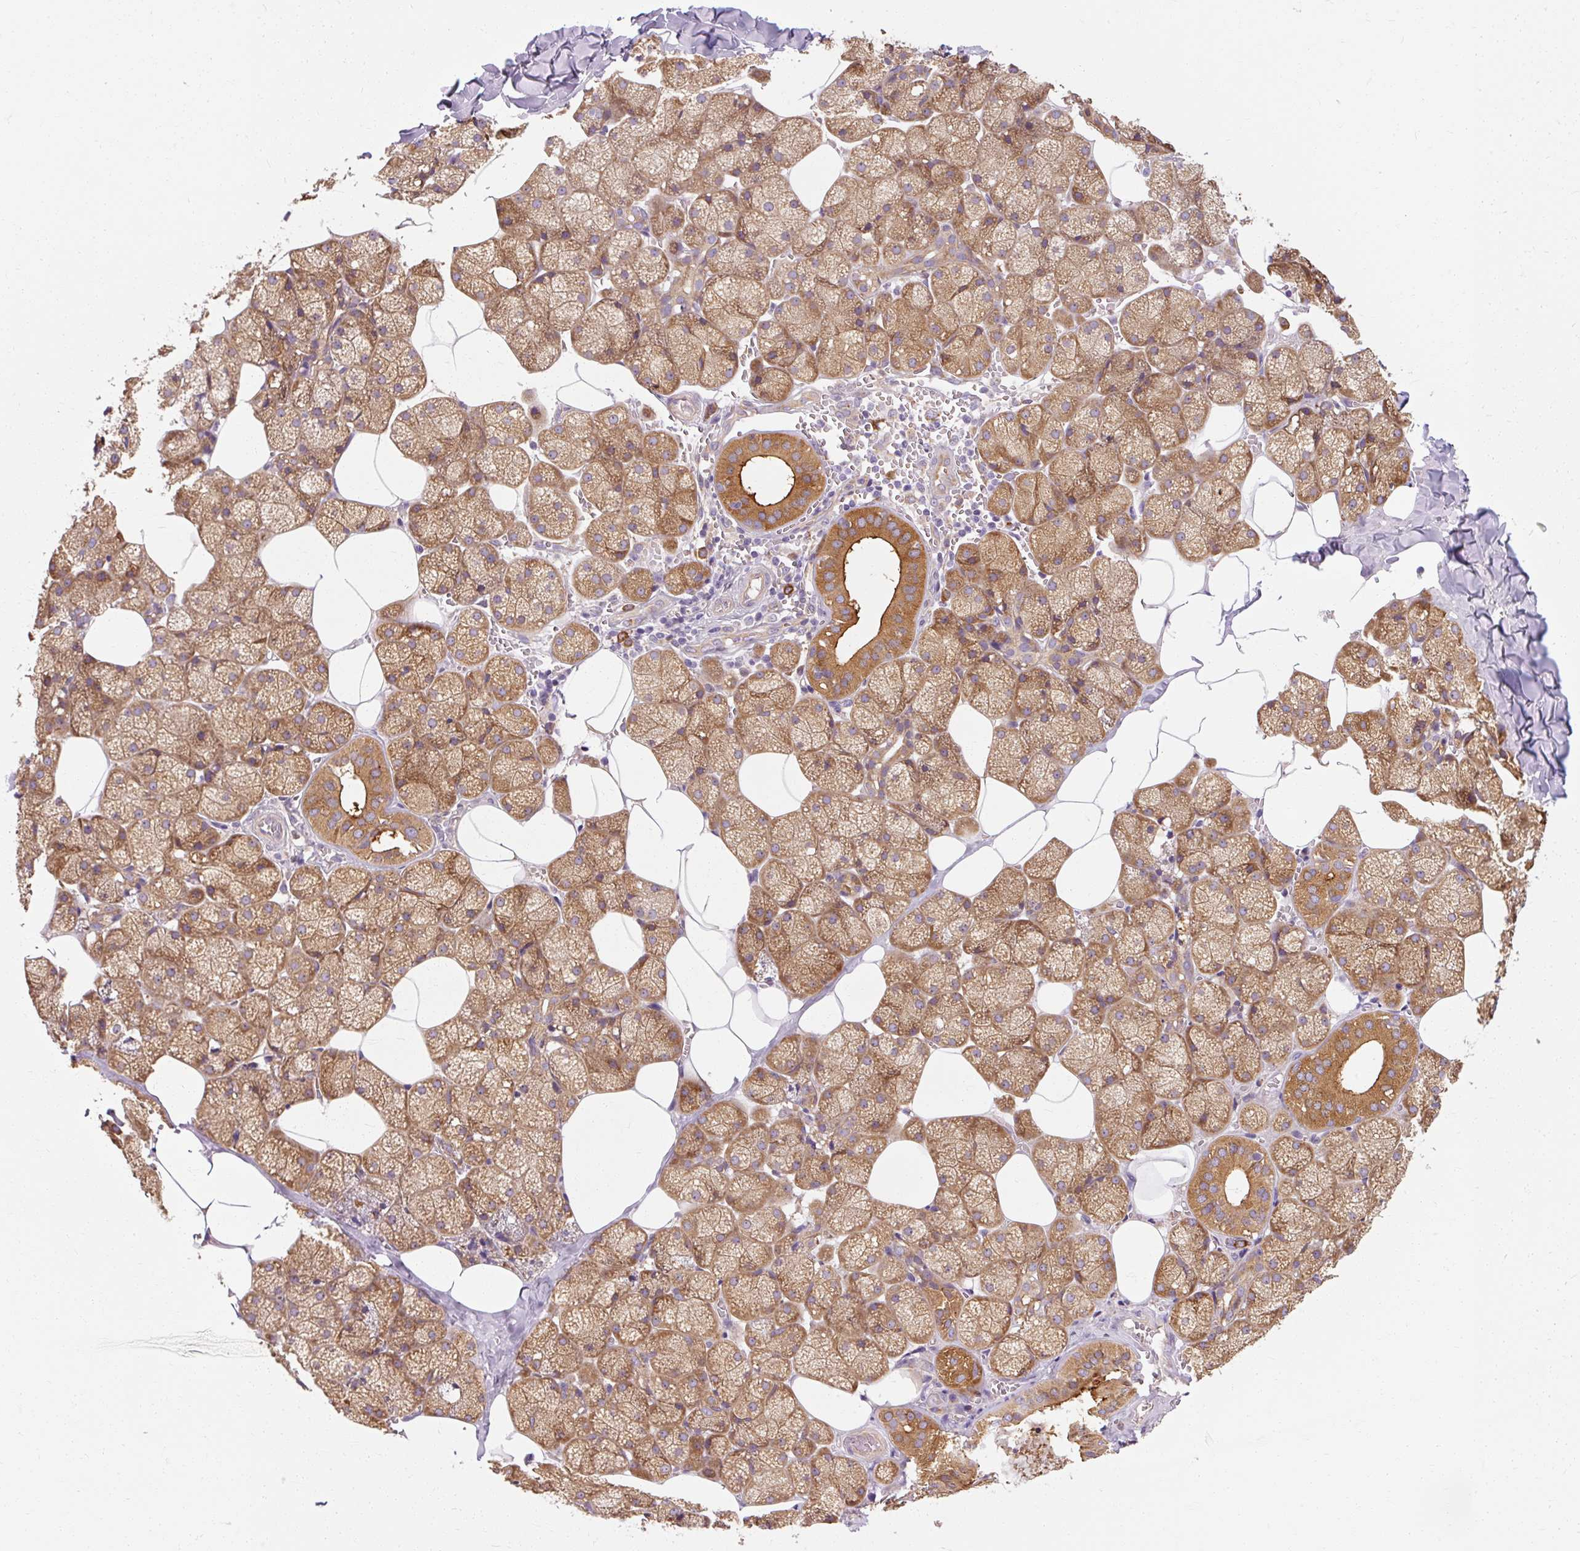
{"staining": {"intensity": "strong", "quantity": ">75%", "location": "cytoplasmic/membranous"}, "tissue": "salivary gland", "cell_type": "Glandular cells", "image_type": "normal", "snomed": [{"axis": "morphology", "description": "Normal tissue, NOS"}, {"axis": "topography", "description": "Salivary gland"}, {"axis": "topography", "description": "Peripheral nerve tissue"}], "caption": "Benign salivary gland shows strong cytoplasmic/membranous expression in about >75% of glandular cells (DAB (3,3'-diaminobenzidine) IHC, brown staining for protein, blue staining for nuclei)..", "gene": "TBC1D4", "patient": {"sex": "male", "age": 38}}